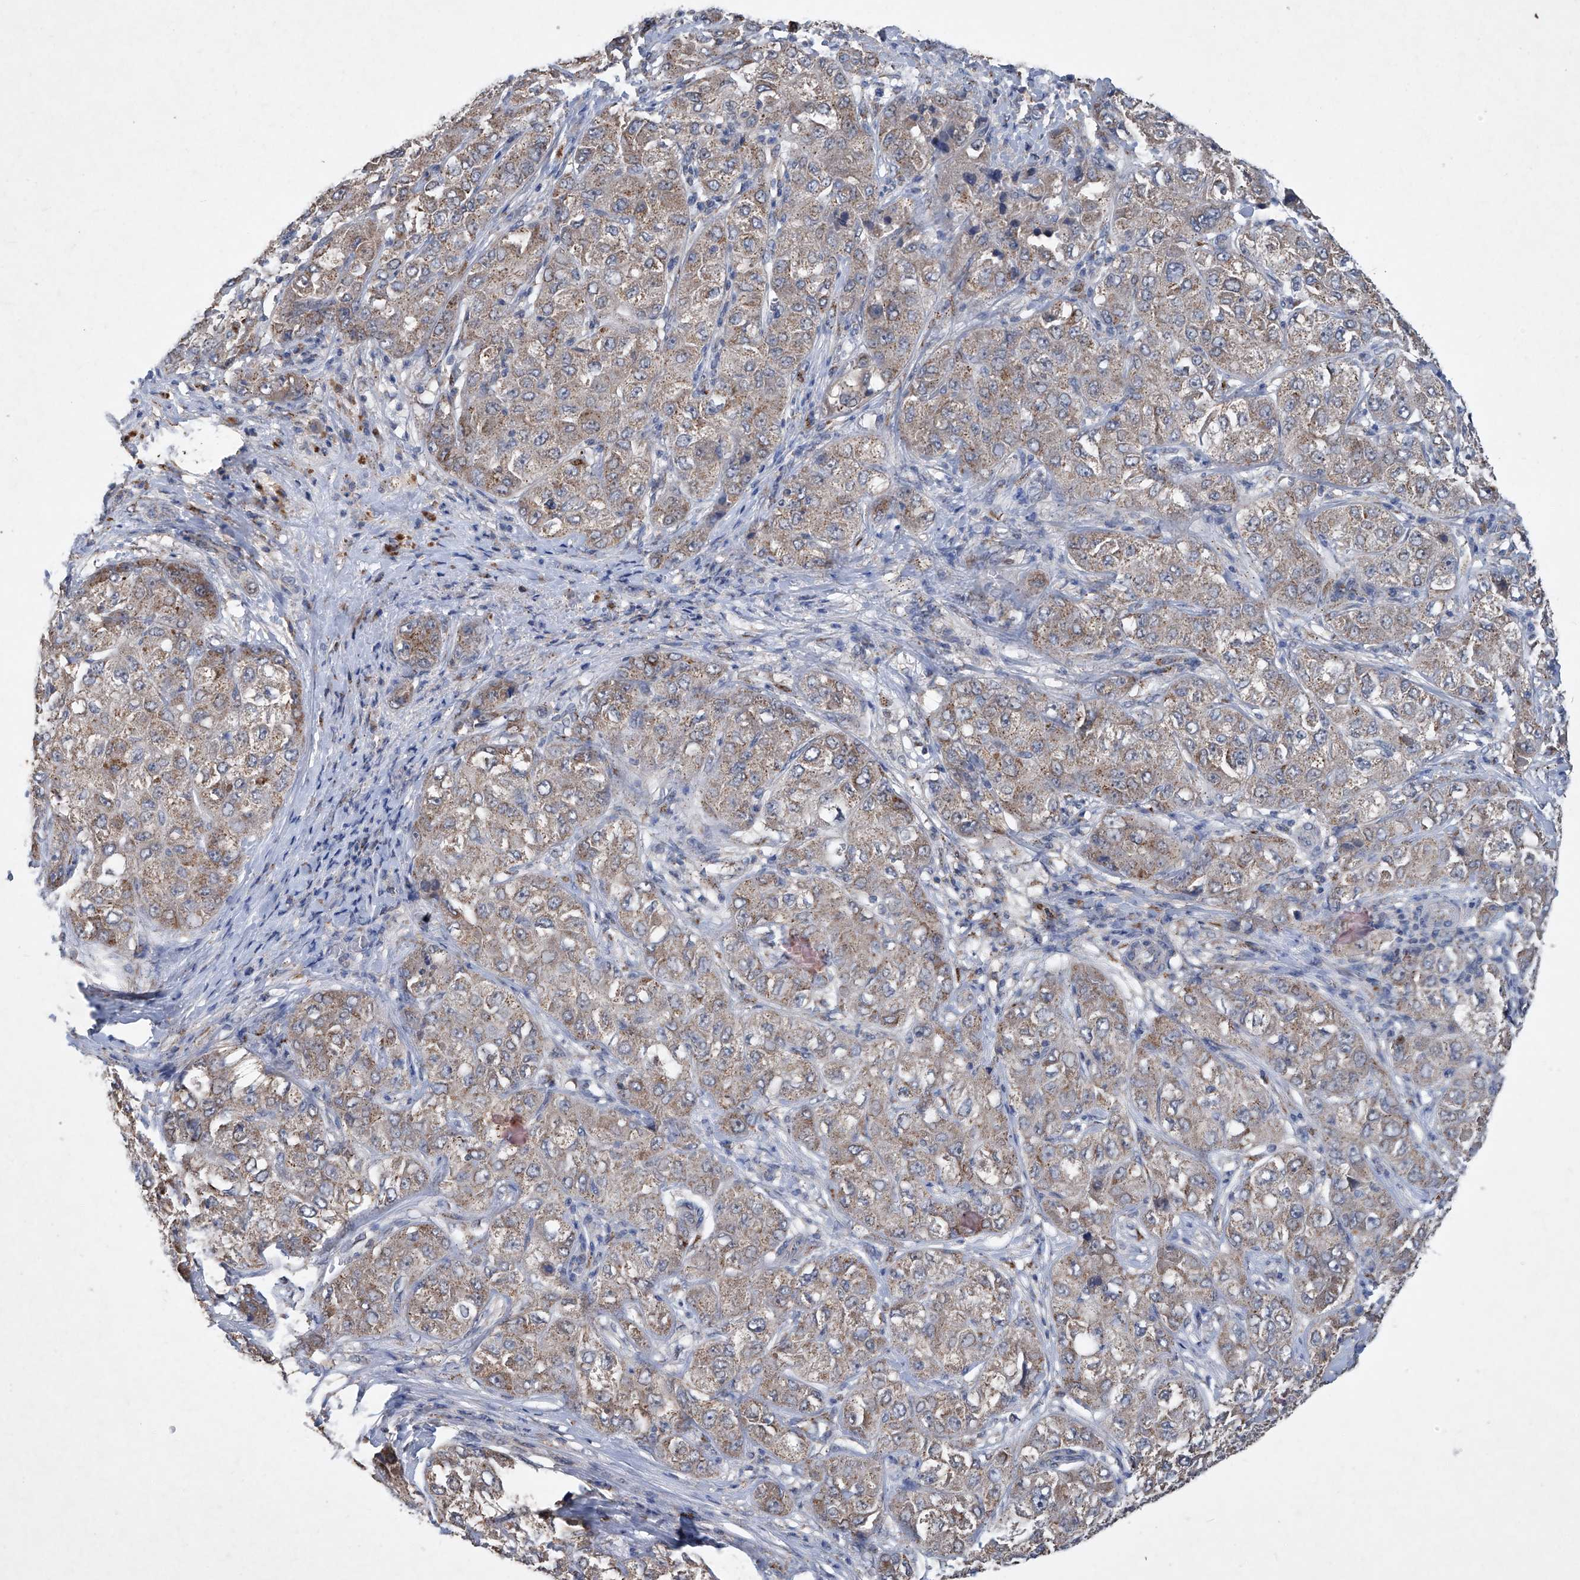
{"staining": {"intensity": "weak", "quantity": ">75%", "location": "cytoplasmic/membranous"}, "tissue": "liver cancer", "cell_type": "Tumor cells", "image_type": "cancer", "snomed": [{"axis": "morphology", "description": "Carcinoma, Hepatocellular, NOS"}, {"axis": "topography", "description": "Liver"}], "caption": "Protein analysis of liver cancer tissue reveals weak cytoplasmic/membranous positivity in about >75% of tumor cells.", "gene": "PCSK5", "patient": {"sex": "male", "age": 80}}